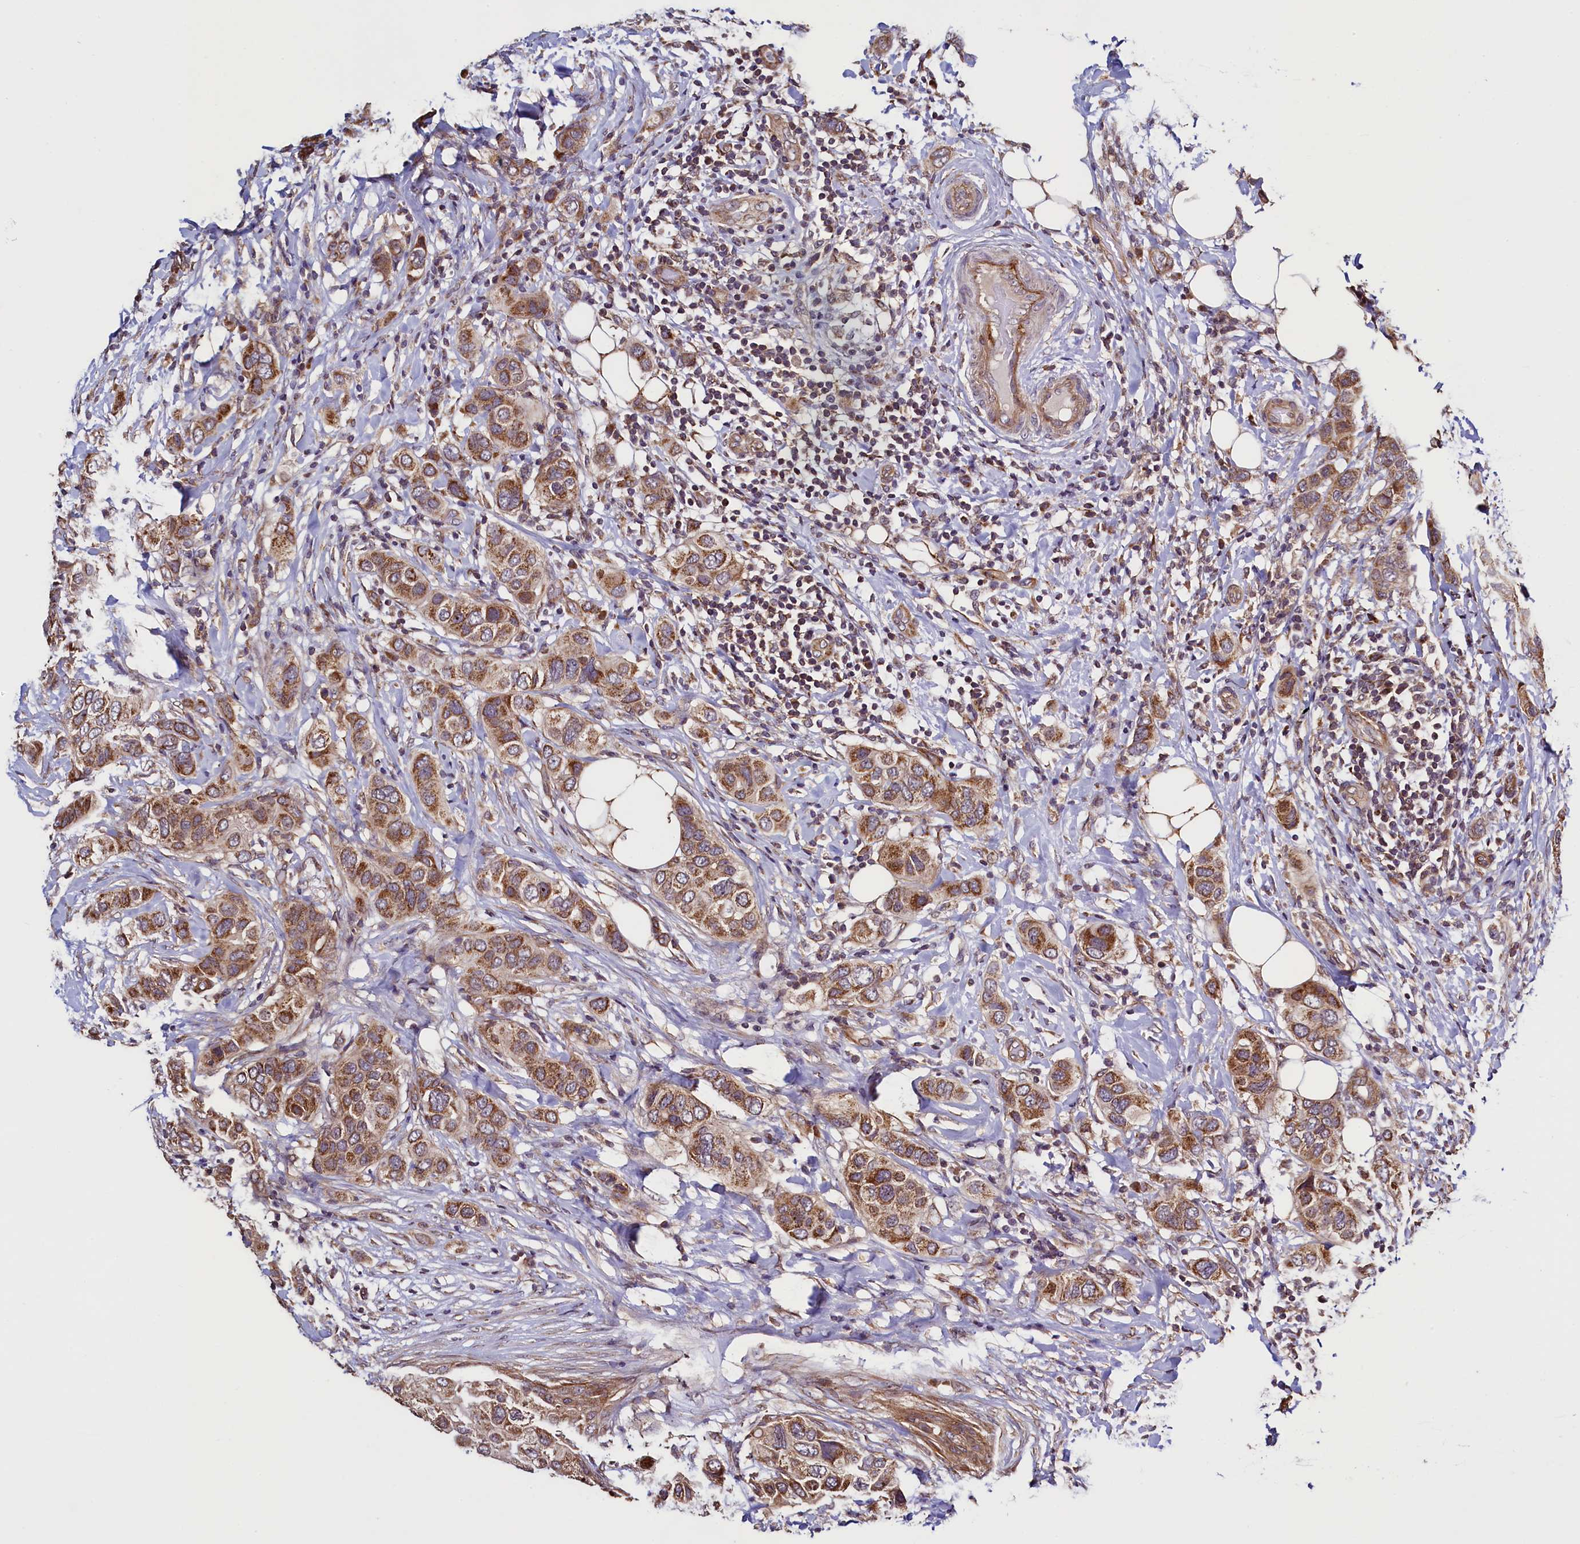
{"staining": {"intensity": "moderate", "quantity": ">75%", "location": "cytoplasmic/membranous"}, "tissue": "breast cancer", "cell_type": "Tumor cells", "image_type": "cancer", "snomed": [{"axis": "morphology", "description": "Lobular carcinoma"}, {"axis": "topography", "description": "Breast"}], "caption": "There is medium levels of moderate cytoplasmic/membranous expression in tumor cells of breast cancer (lobular carcinoma), as demonstrated by immunohistochemical staining (brown color).", "gene": "RBFA", "patient": {"sex": "female", "age": 51}}